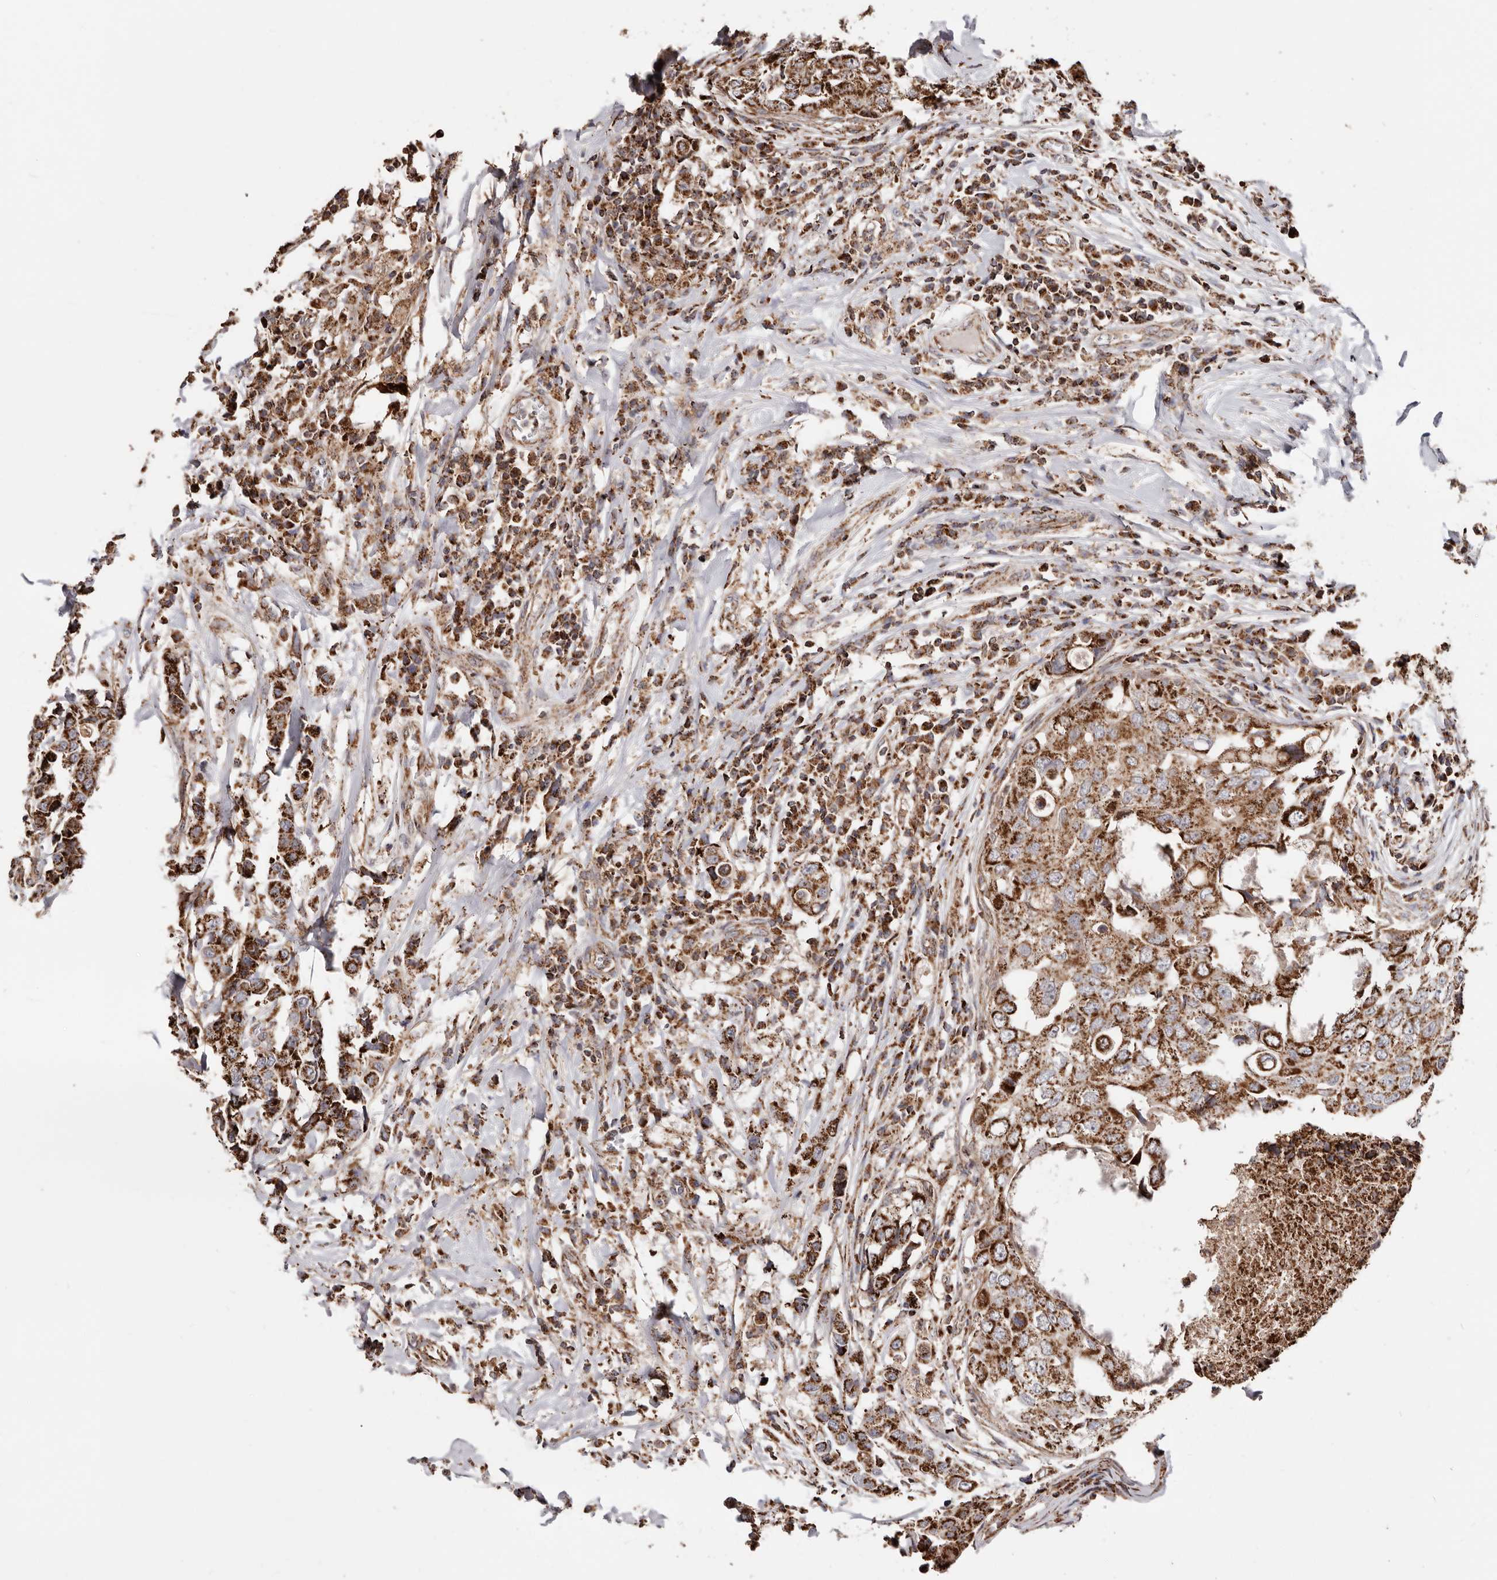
{"staining": {"intensity": "strong", "quantity": ">75%", "location": "cytoplasmic/membranous"}, "tissue": "breast cancer", "cell_type": "Tumor cells", "image_type": "cancer", "snomed": [{"axis": "morphology", "description": "Duct carcinoma"}, {"axis": "topography", "description": "Breast"}], "caption": "High-magnification brightfield microscopy of breast intraductal carcinoma stained with DAB (3,3'-diaminobenzidine) (brown) and counterstained with hematoxylin (blue). tumor cells exhibit strong cytoplasmic/membranous expression is seen in about>75% of cells.", "gene": "PRKACB", "patient": {"sex": "female", "age": 27}}